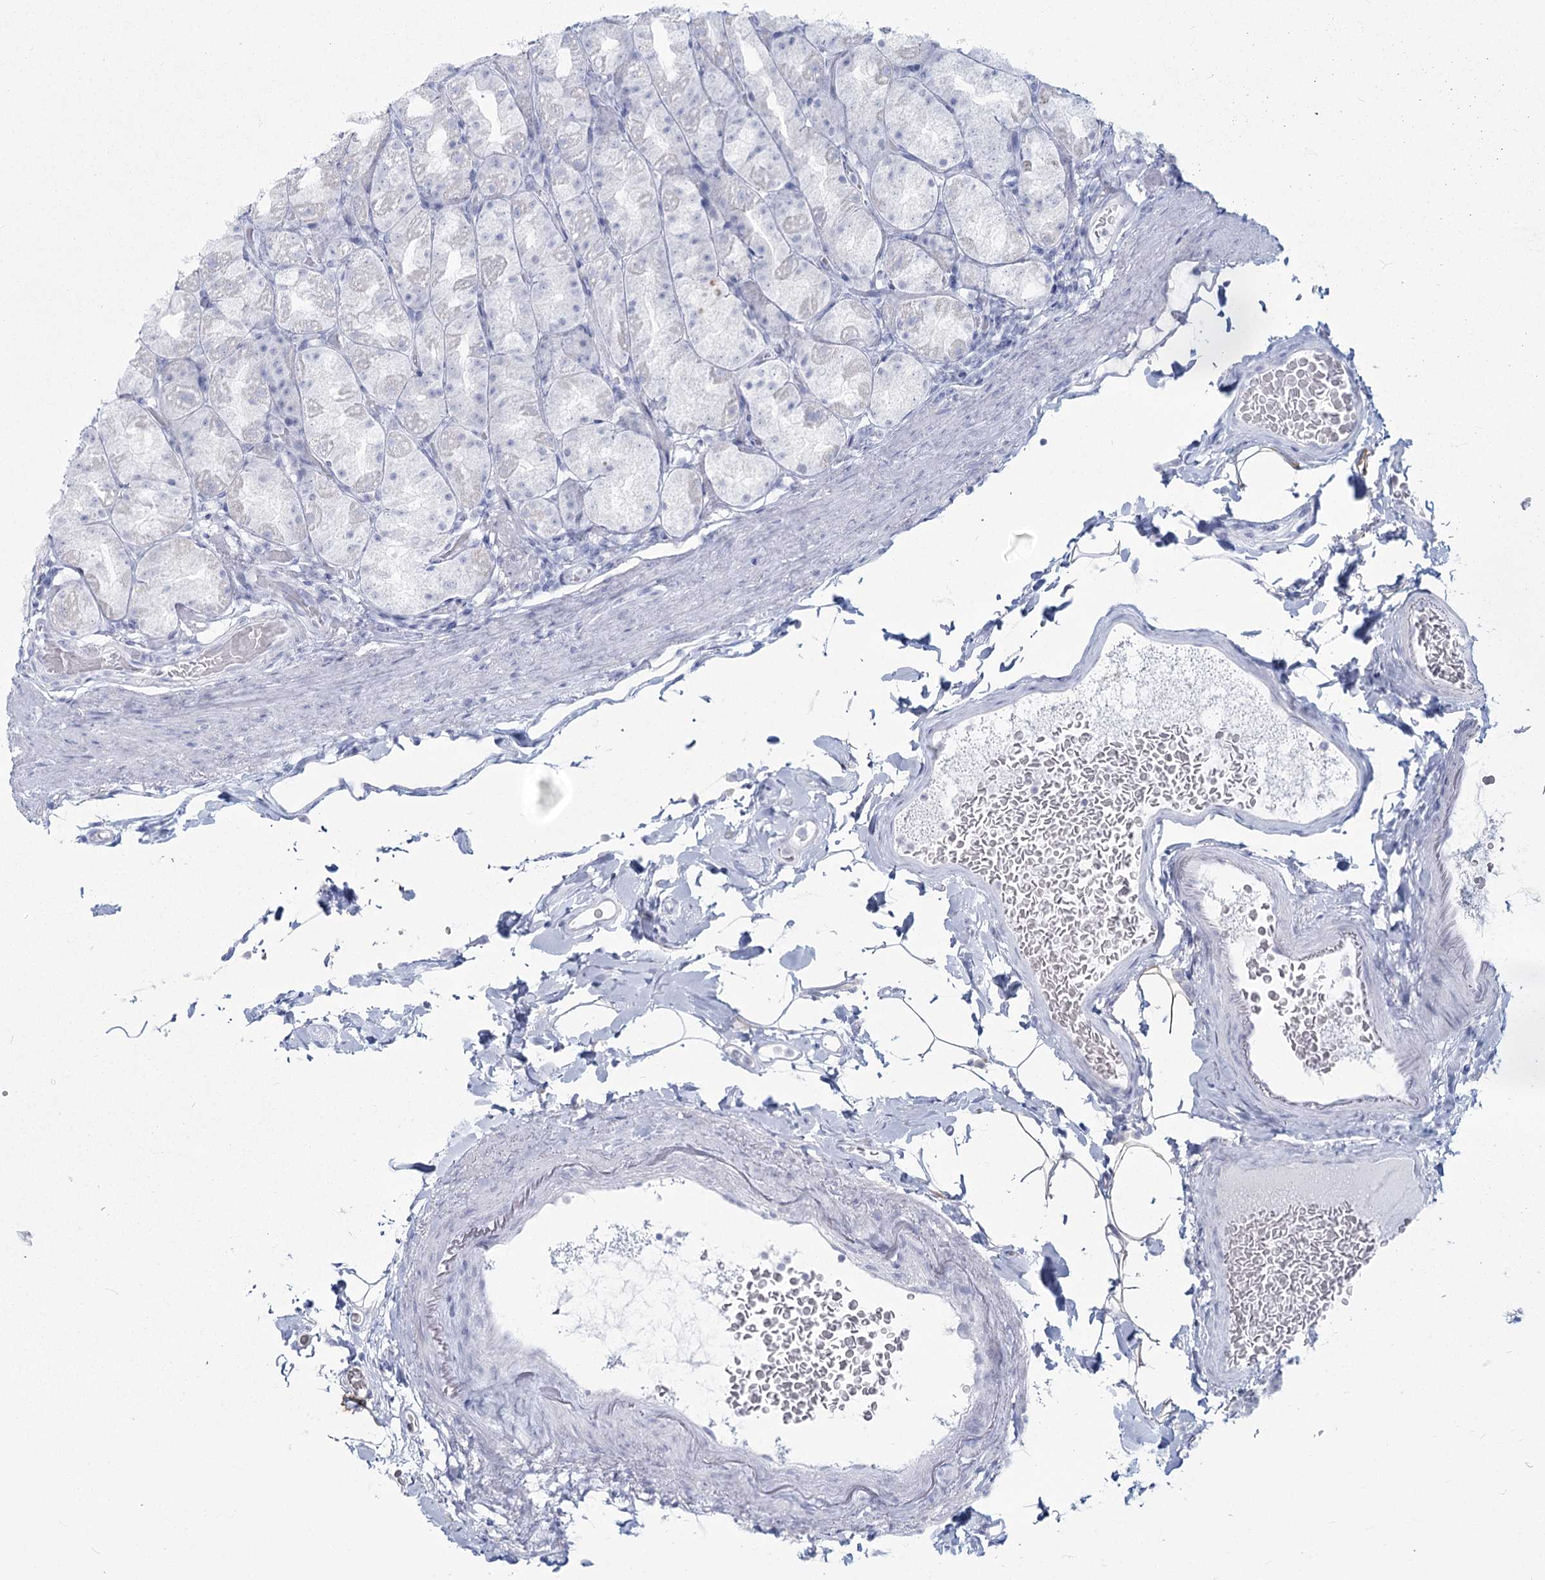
{"staining": {"intensity": "negative", "quantity": "none", "location": "none"}, "tissue": "stomach", "cell_type": "Glandular cells", "image_type": "normal", "snomed": [{"axis": "morphology", "description": "Normal tissue, NOS"}, {"axis": "topography", "description": "Stomach, upper"}], "caption": "Stomach was stained to show a protein in brown. There is no significant positivity in glandular cells. (DAB immunohistochemistry (IHC) with hematoxylin counter stain).", "gene": "SLC6A19", "patient": {"sex": "male", "age": 68}}